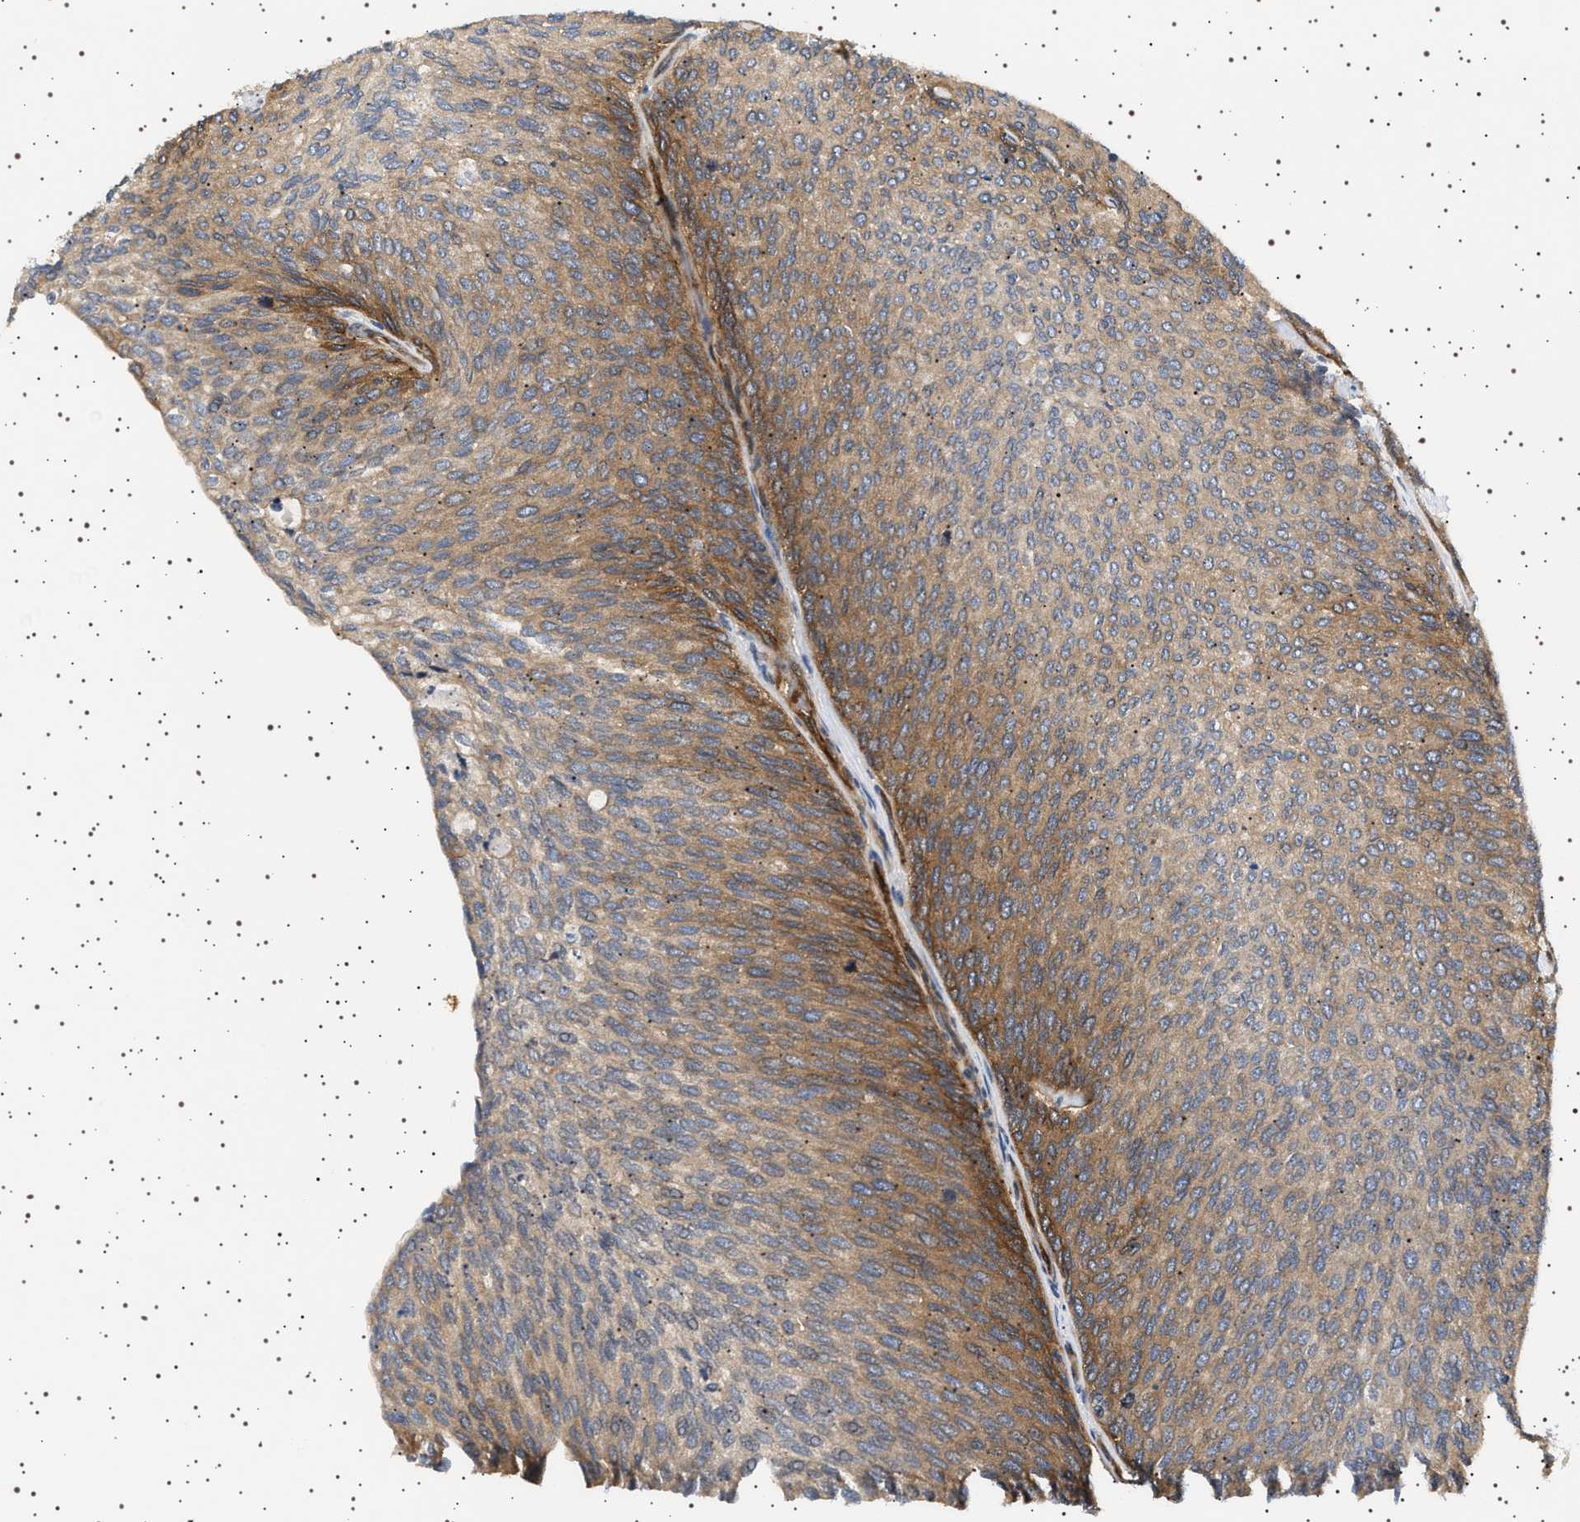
{"staining": {"intensity": "moderate", "quantity": ">75%", "location": "cytoplasmic/membranous"}, "tissue": "urothelial cancer", "cell_type": "Tumor cells", "image_type": "cancer", "snomed": [{"axis": "morphology", "description": "Urothelial carcinoma, Low grade"}, {"axis": "topography", "description": "Urinary bladder"}], "caption": "Immunohistochemistry photomicrograph of neoplastic tissue: human low-grade urothelial carcinoma stained using immunohistochemistry exhibits medium levels of moderate protein expression localized specifically in the cytoplasmic/membranous of tumor cells, appearing as a cytoplasmic/membranous brown color.", "gene": "BAG3", "patient": {"sex": "female", "age": 79}}